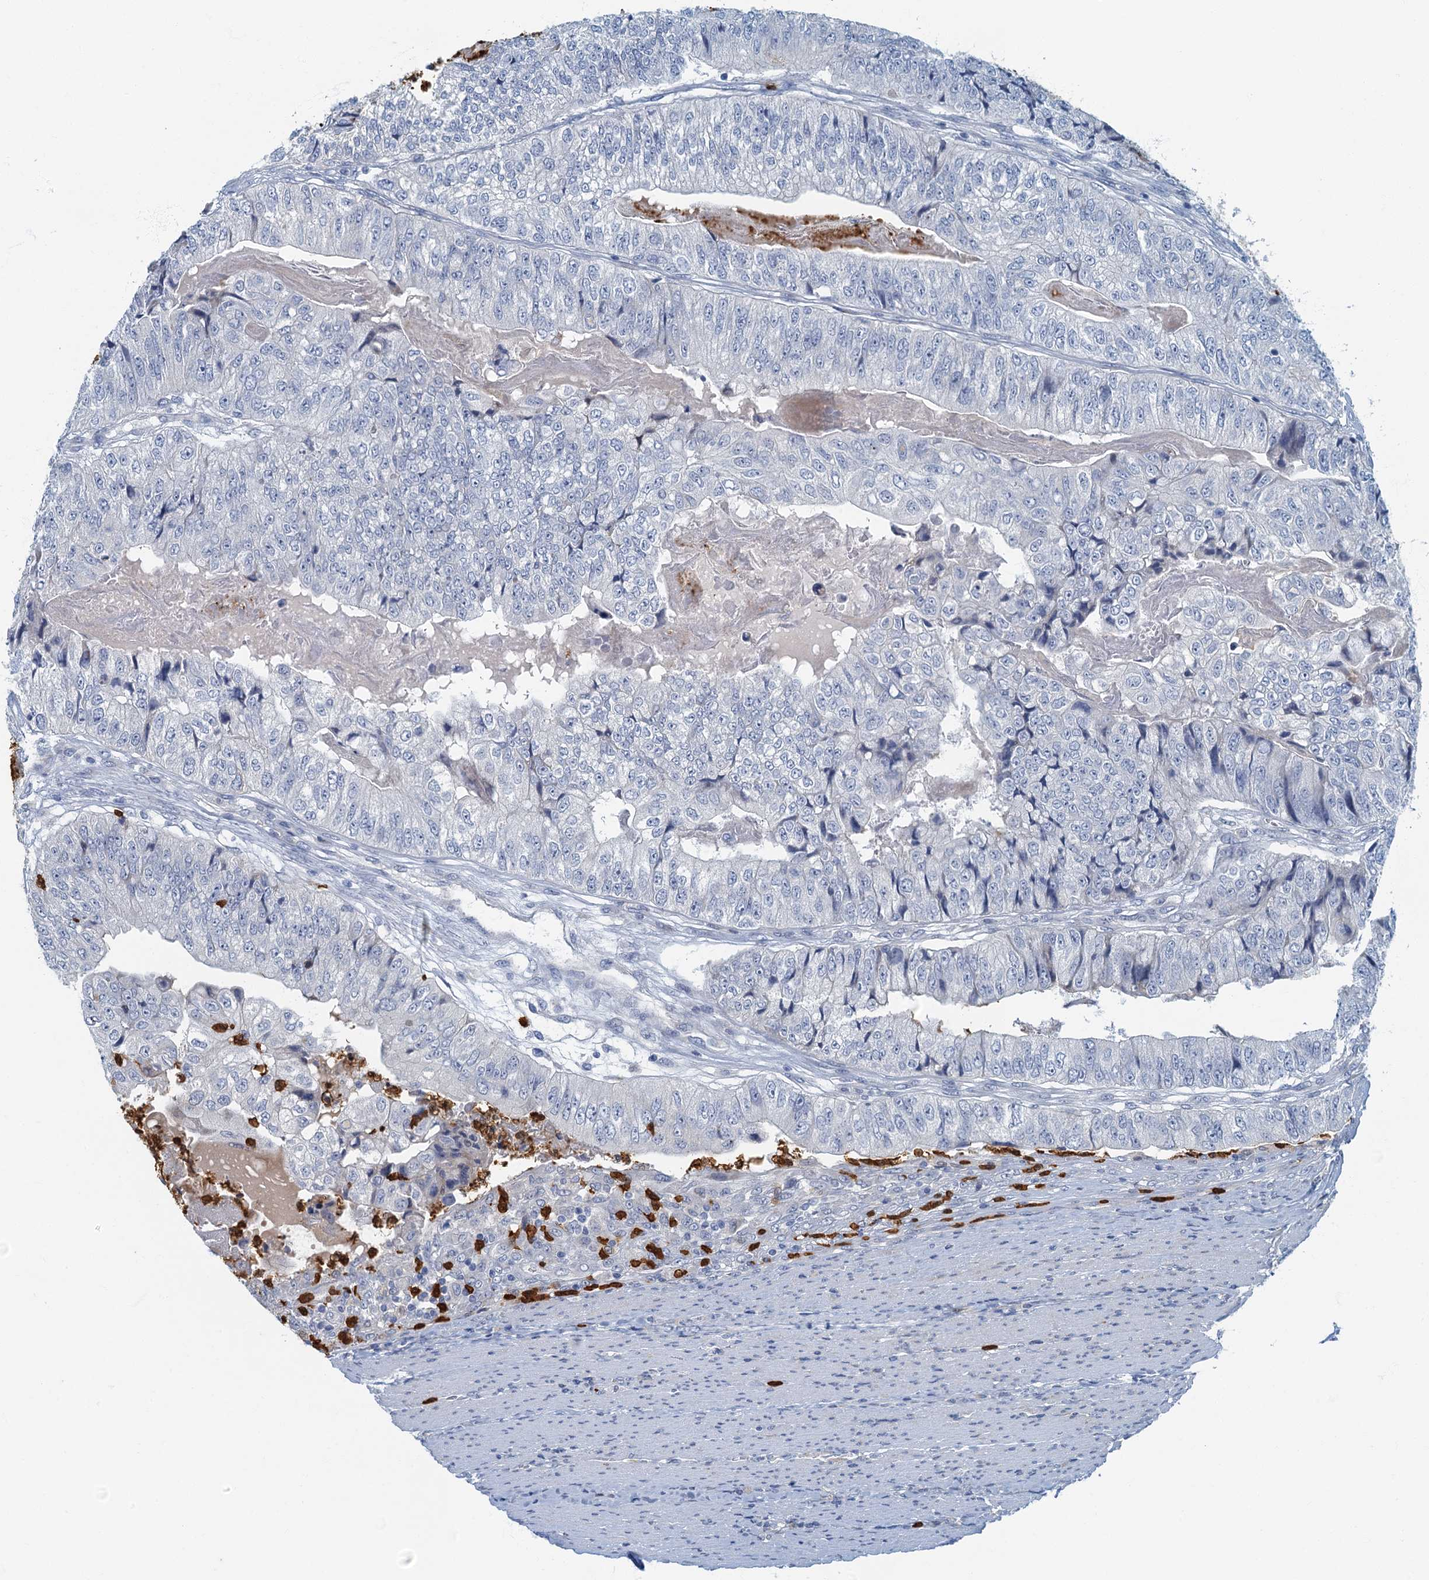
{"staining": {"intensity": "negative", "quantity": "none", "location": "none"}, "tissue": "colorectal cancer", "cell_type": "Tumor cells", "image_type": "cancer", "snomed": [{"axis": "morphology", "description": "Adenocarcinoma, NOS"}, {"axis": "topography", "description": "Colon"}], "caption": "There is no significant expression in tumor cells of colorectal cancer (adenocarcinoma).", "gene": "ANKDD1A", "patient": {"sex": "female", "age": 67}}